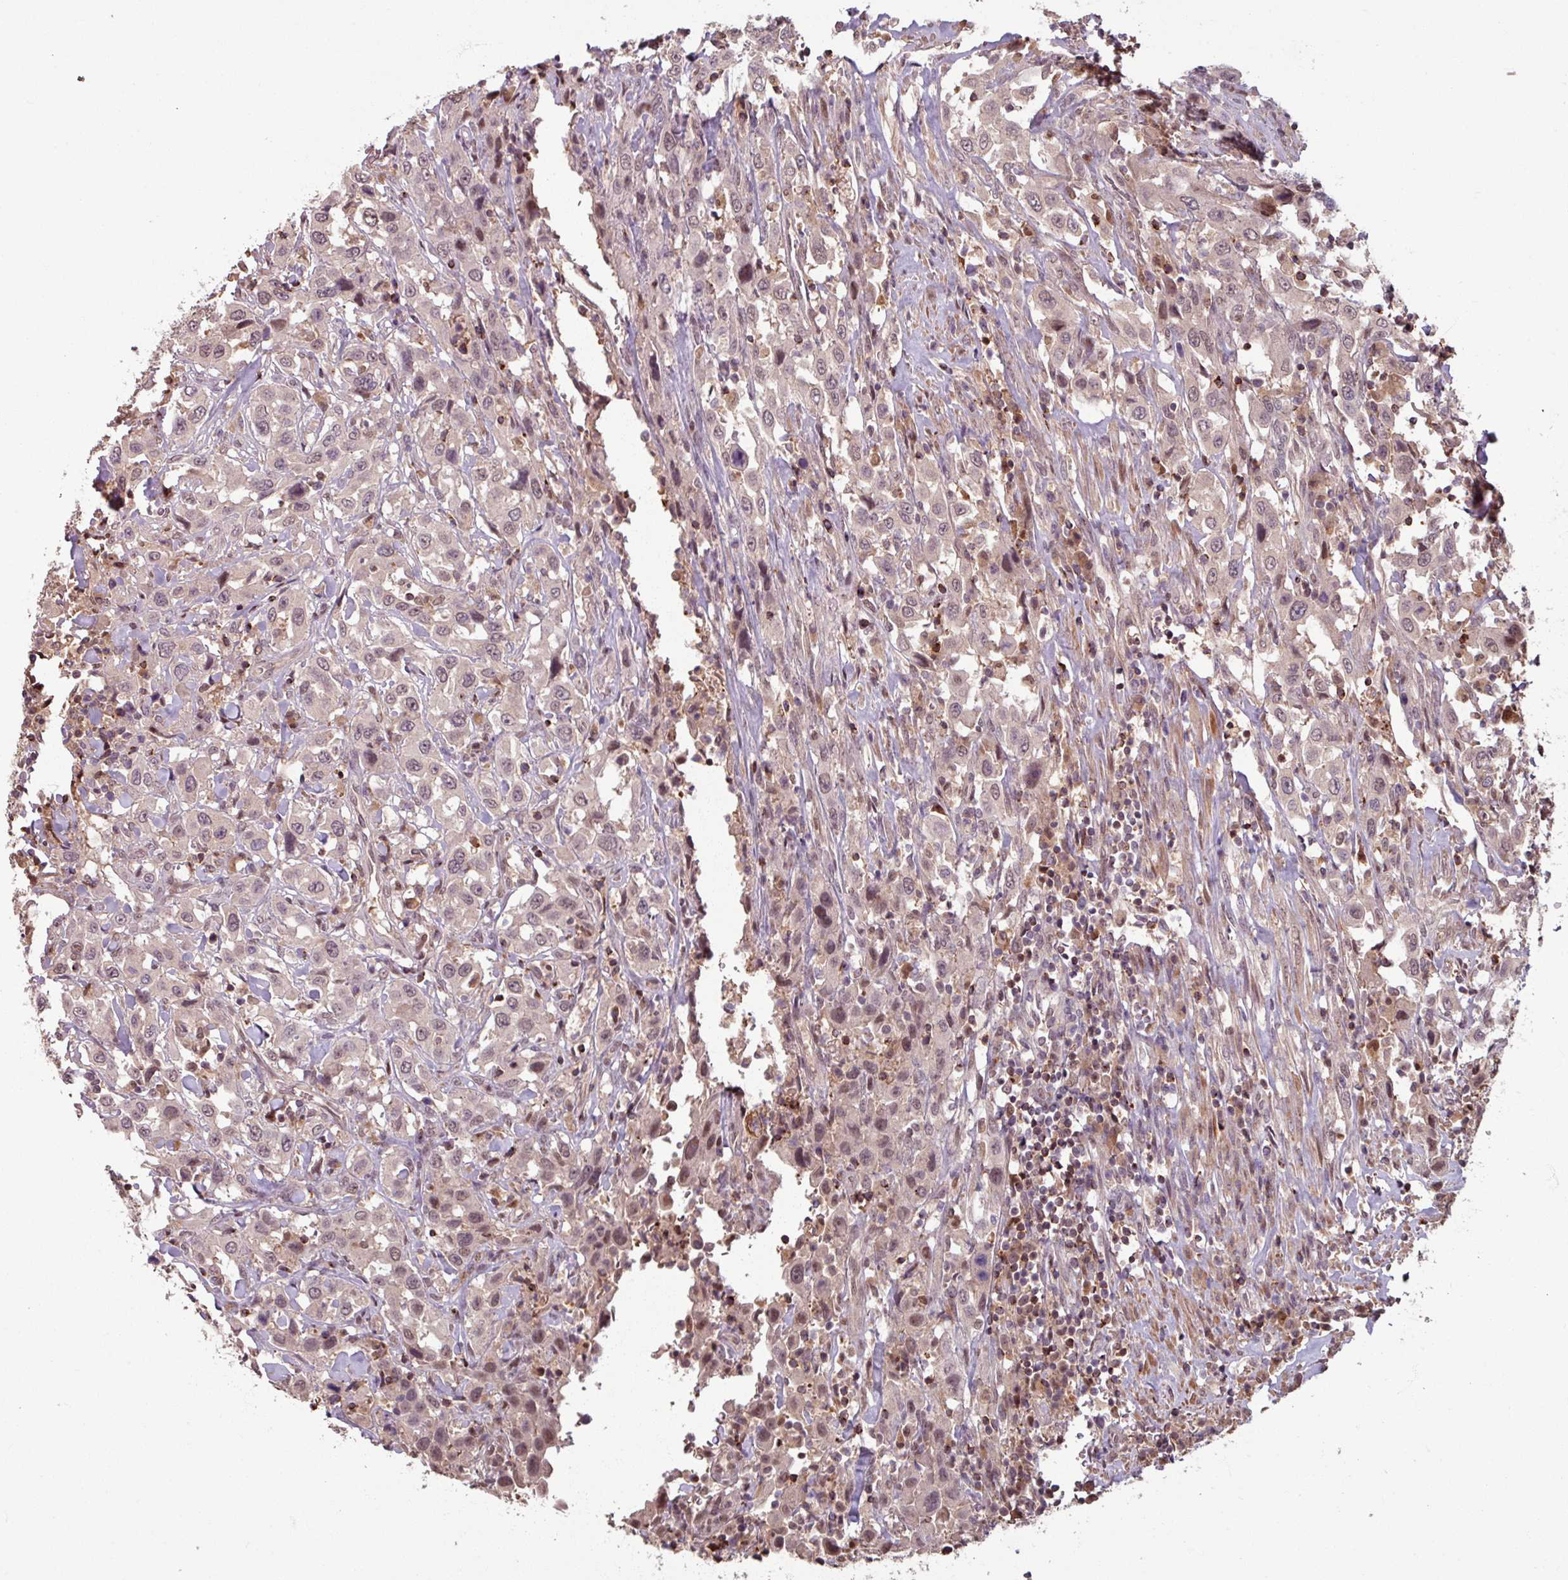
{"staining": {"intensity": "weak", "quantity": ">75%", "location": "nuclear"}, "tissue": "urothelial cancer", "cell_type": "Tumor cells", "image_type": "cancer", "snomed": [{"axis": "morphology", "description": "Urothelial carcinoma, High grade"}, {"axis": "topography", "description": "Urinary bladder"}], "caption": "A brown stain shows weak nuclear staining of a protein in high-grade urothelial carcinoma tumor cells.", "gene": "OR6B1", "patient": {"sex": "male", "age": 61}}